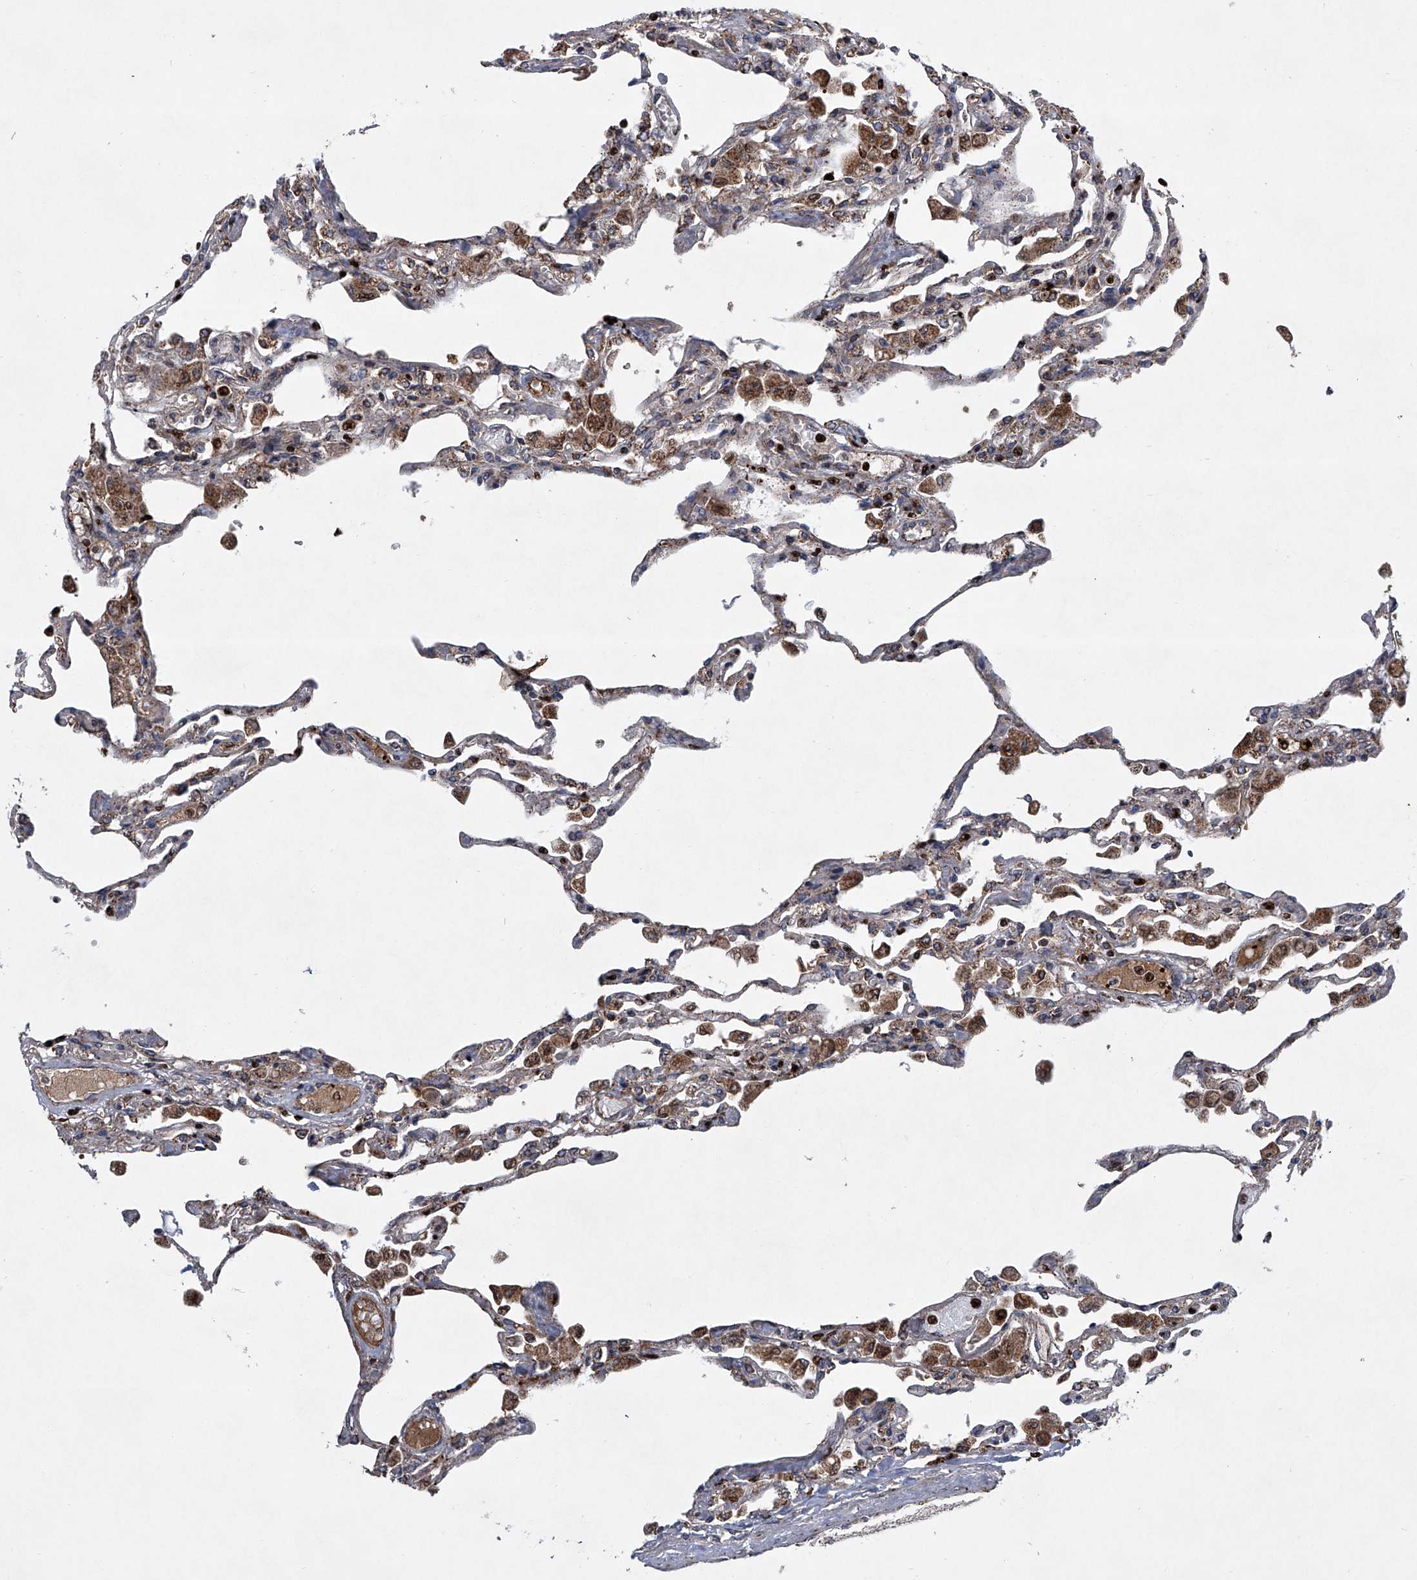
{"staining": {"intensity": "moderate", "quantity": "<25%", "location": "cytoplasmic/membranous"}, "tissue": "lung", "cell_type": "Alveolar cells", "image_type": "normal", "snomed": [{"axis": "morphology", "description": "Normal tissue, NOS"}, {"axis": "topography", "description": "Bronchus"}, {"axis": "topography", "description": "Lung"}], "caption": "Protein staining of normal lung shows moderate cytoplasmic/membranous expression in about <25% of alveolar cells.", "gene": "STRADA", "patient": {"sex": "female", "age": 49}}